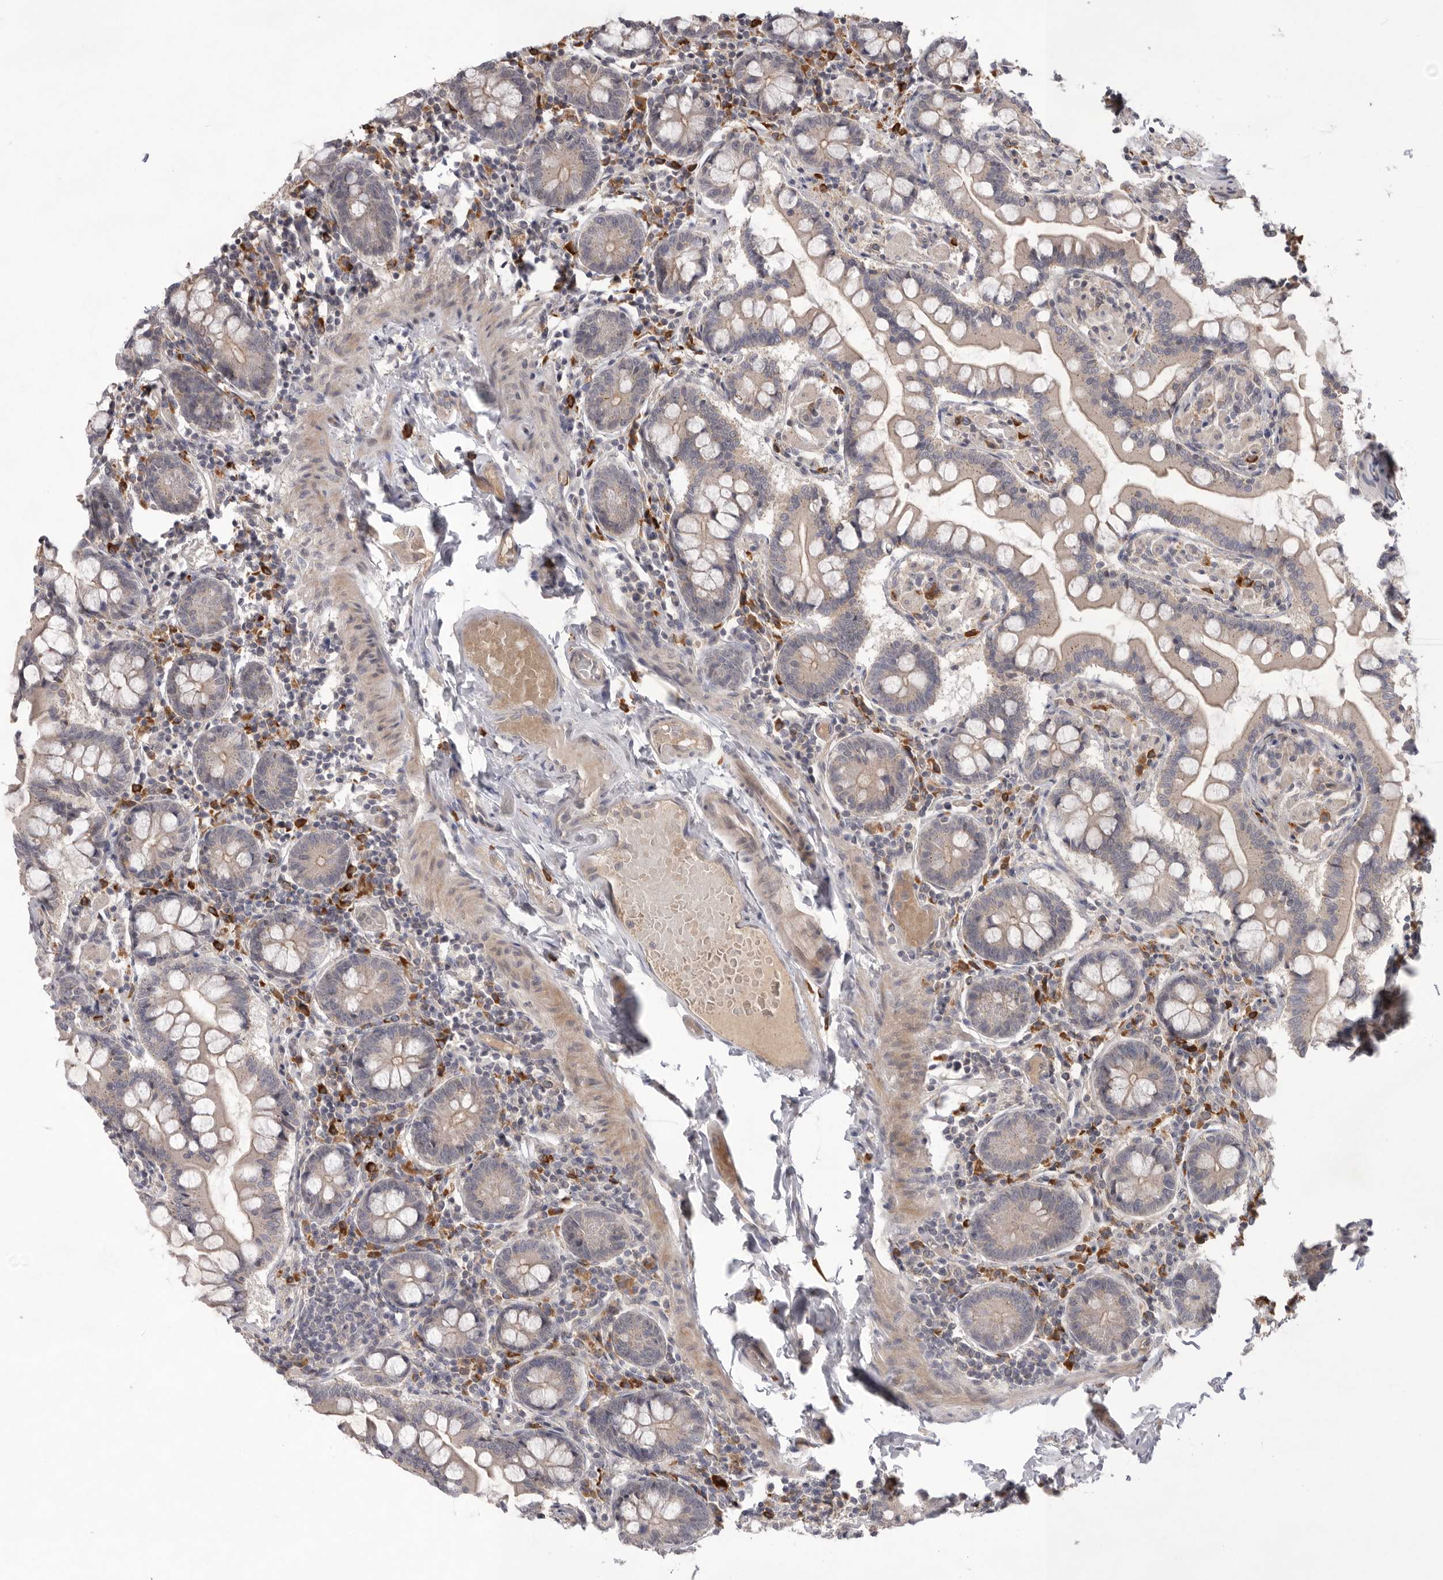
{"staining": {"intensity": "weak", "quantity": "25%-75%", "location": "cytoplasmic/membranous"}, "tissue": "small intestine", "cell_type": "Glandular cells", "image_type": "normal", "snomed": [{"axis": "morphology", "description": "Normal tissue, NOS"}, {"axis": "topography", "description": "Small intestine"}], "caption": "Immunohistochemistry (IHC) histopathology image of unremarkable small intestine: human small intestine stained using immunohistochemistry (IHC) displays low levels of weak protein expression localized specifically in the cytoplasmic/membranous of glandular cells, appearing as a cytoplasmic/membranous brown color.", "gene": "NRCAM", "patient": {"sex": "male", "age": 41}}